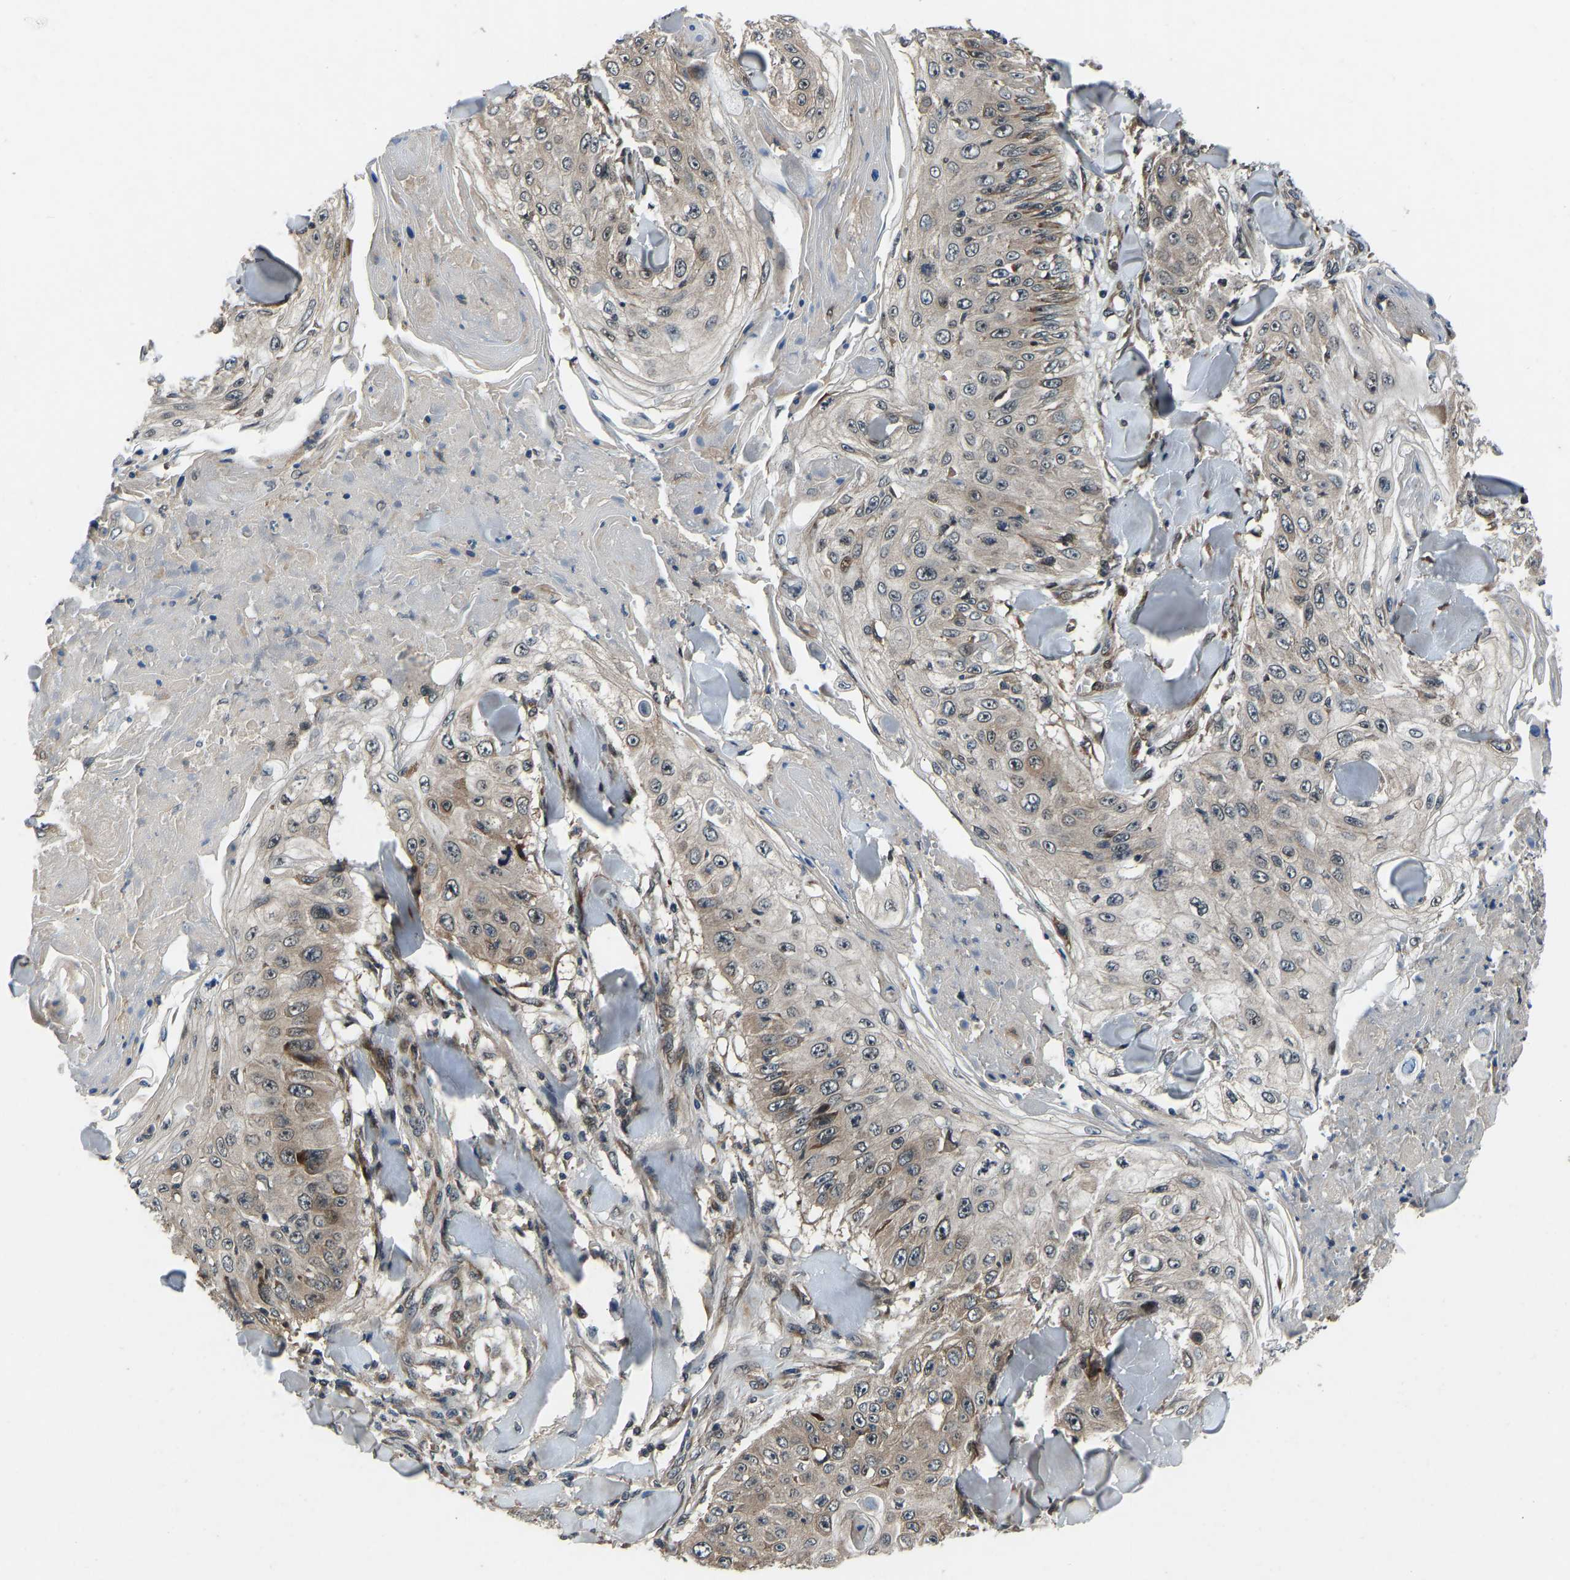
{"staining": {"intensity": "weak", "quantity": ">75%", "location": "cytoplasmic/membranous"}, "tissue": "skin cancer", "cell_type": "Tumor cells", "image_type": "cancer", "snomed": [{"axis": "morphology", "description": "Squamous cell carcinoma, NOS"}, {"axis": "topography", "description": "Skin"}], "caption": "Weak cytoplasmic/membranous positivity is appreciated in about >75% of tumor cells in squamous cell carcinoma (skin). The protein is shown in brown color, while the nuclei are stained blue.", "gene": "RLIM", "patient": {"sex": "male", "age": 86}}